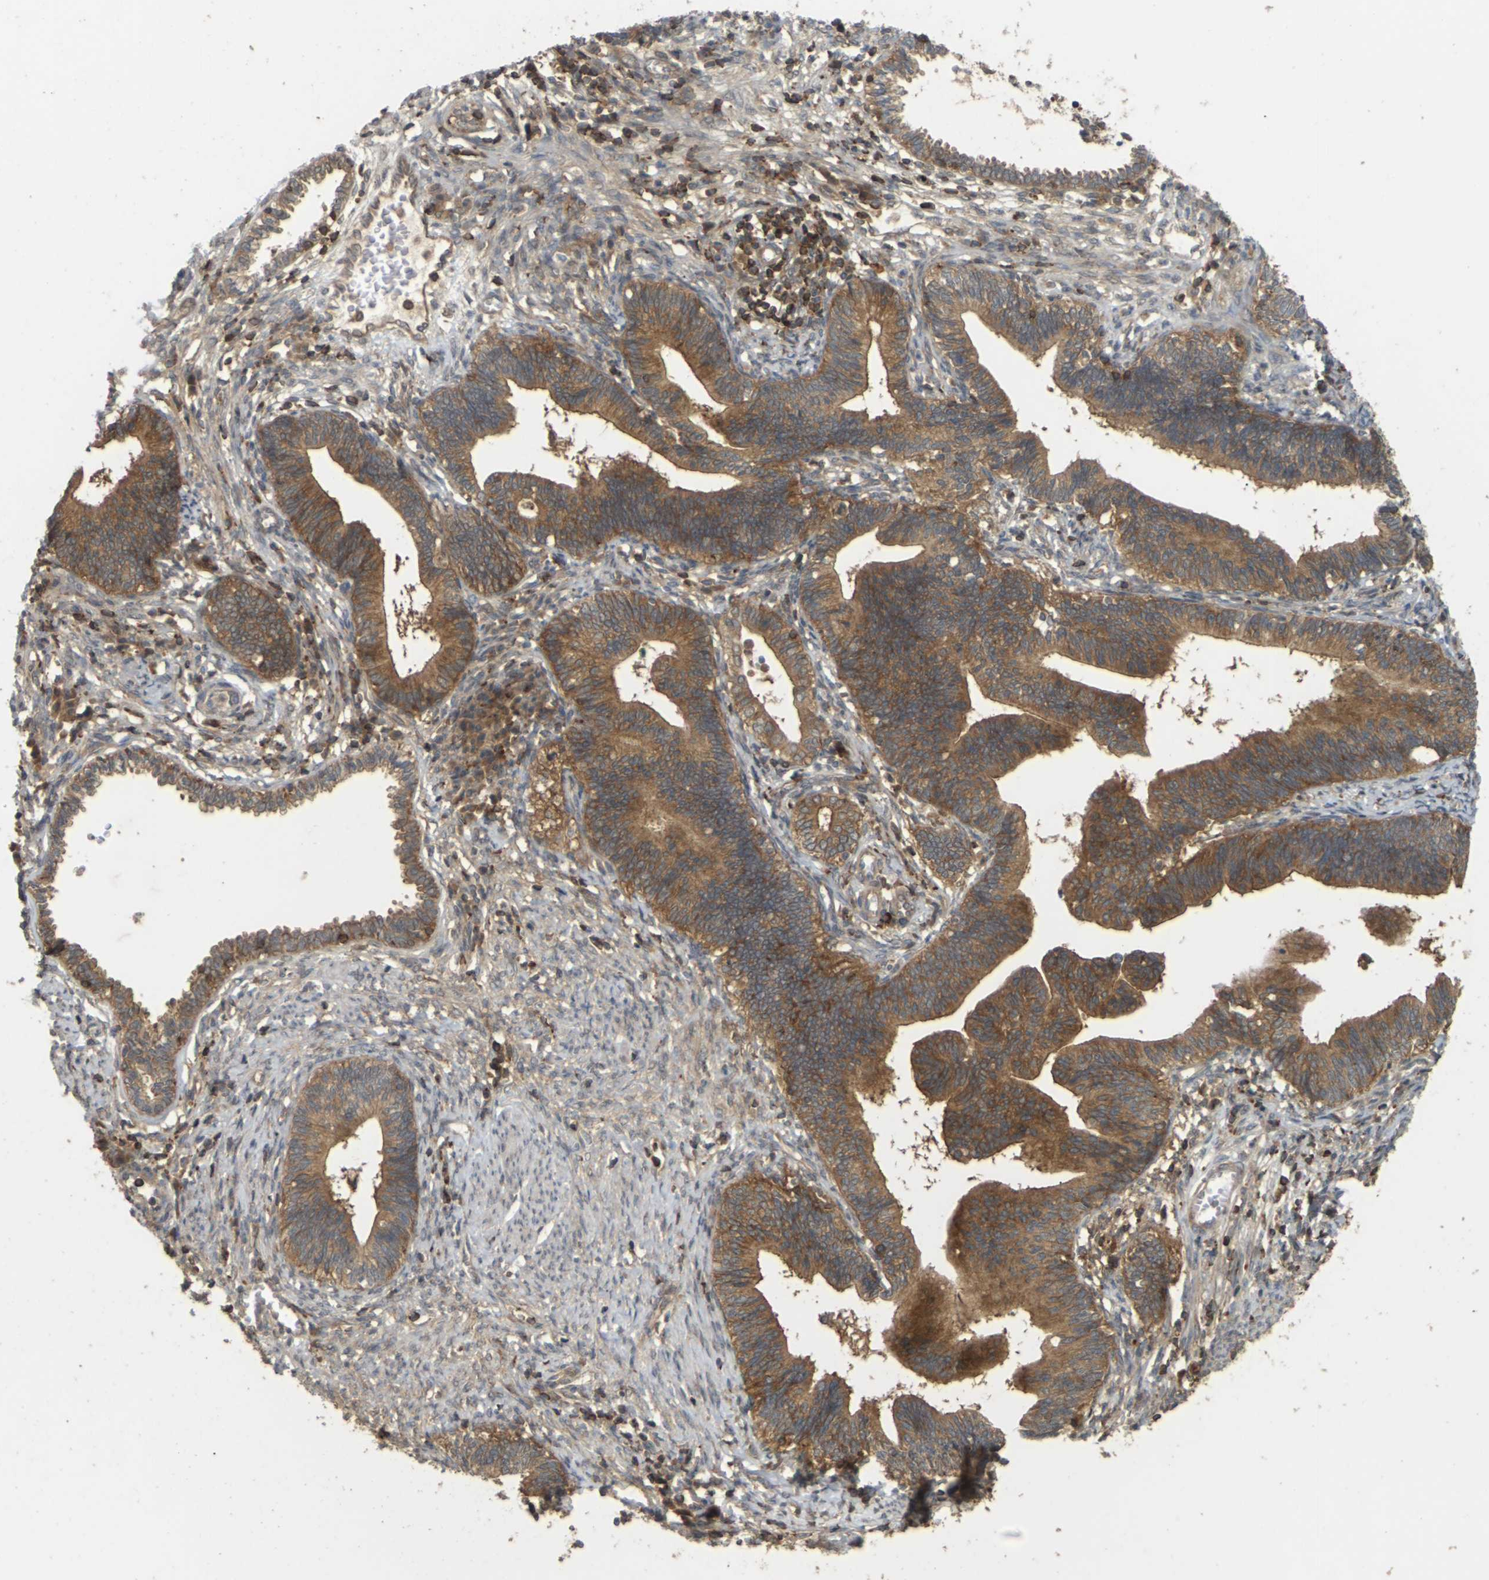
{"staining": {"intensity": "moderate", "quantity": ">75%", "location": "cytoplasmic/membranous"}, "tissue": "cervical cancer", "cell_type": "Tumor cells", "image_type": "cancer", "snomed": [{"axis": "morphology", "description": "Adenocarcinoma, NOS"}, {"axis": "topography", "description": "Cervix"}], "caption": "The immunohistochemical stain highlights moderate cytoplasmic/membranous expression in tumor cells of cervical cancer tissue. The protein is stained brown, and the nuclei are stained in blue (DAB IHC with brightfield microscopy, high magnification).", "gene": "KSR1", "patient": {"sex": "female", "age": 44}}